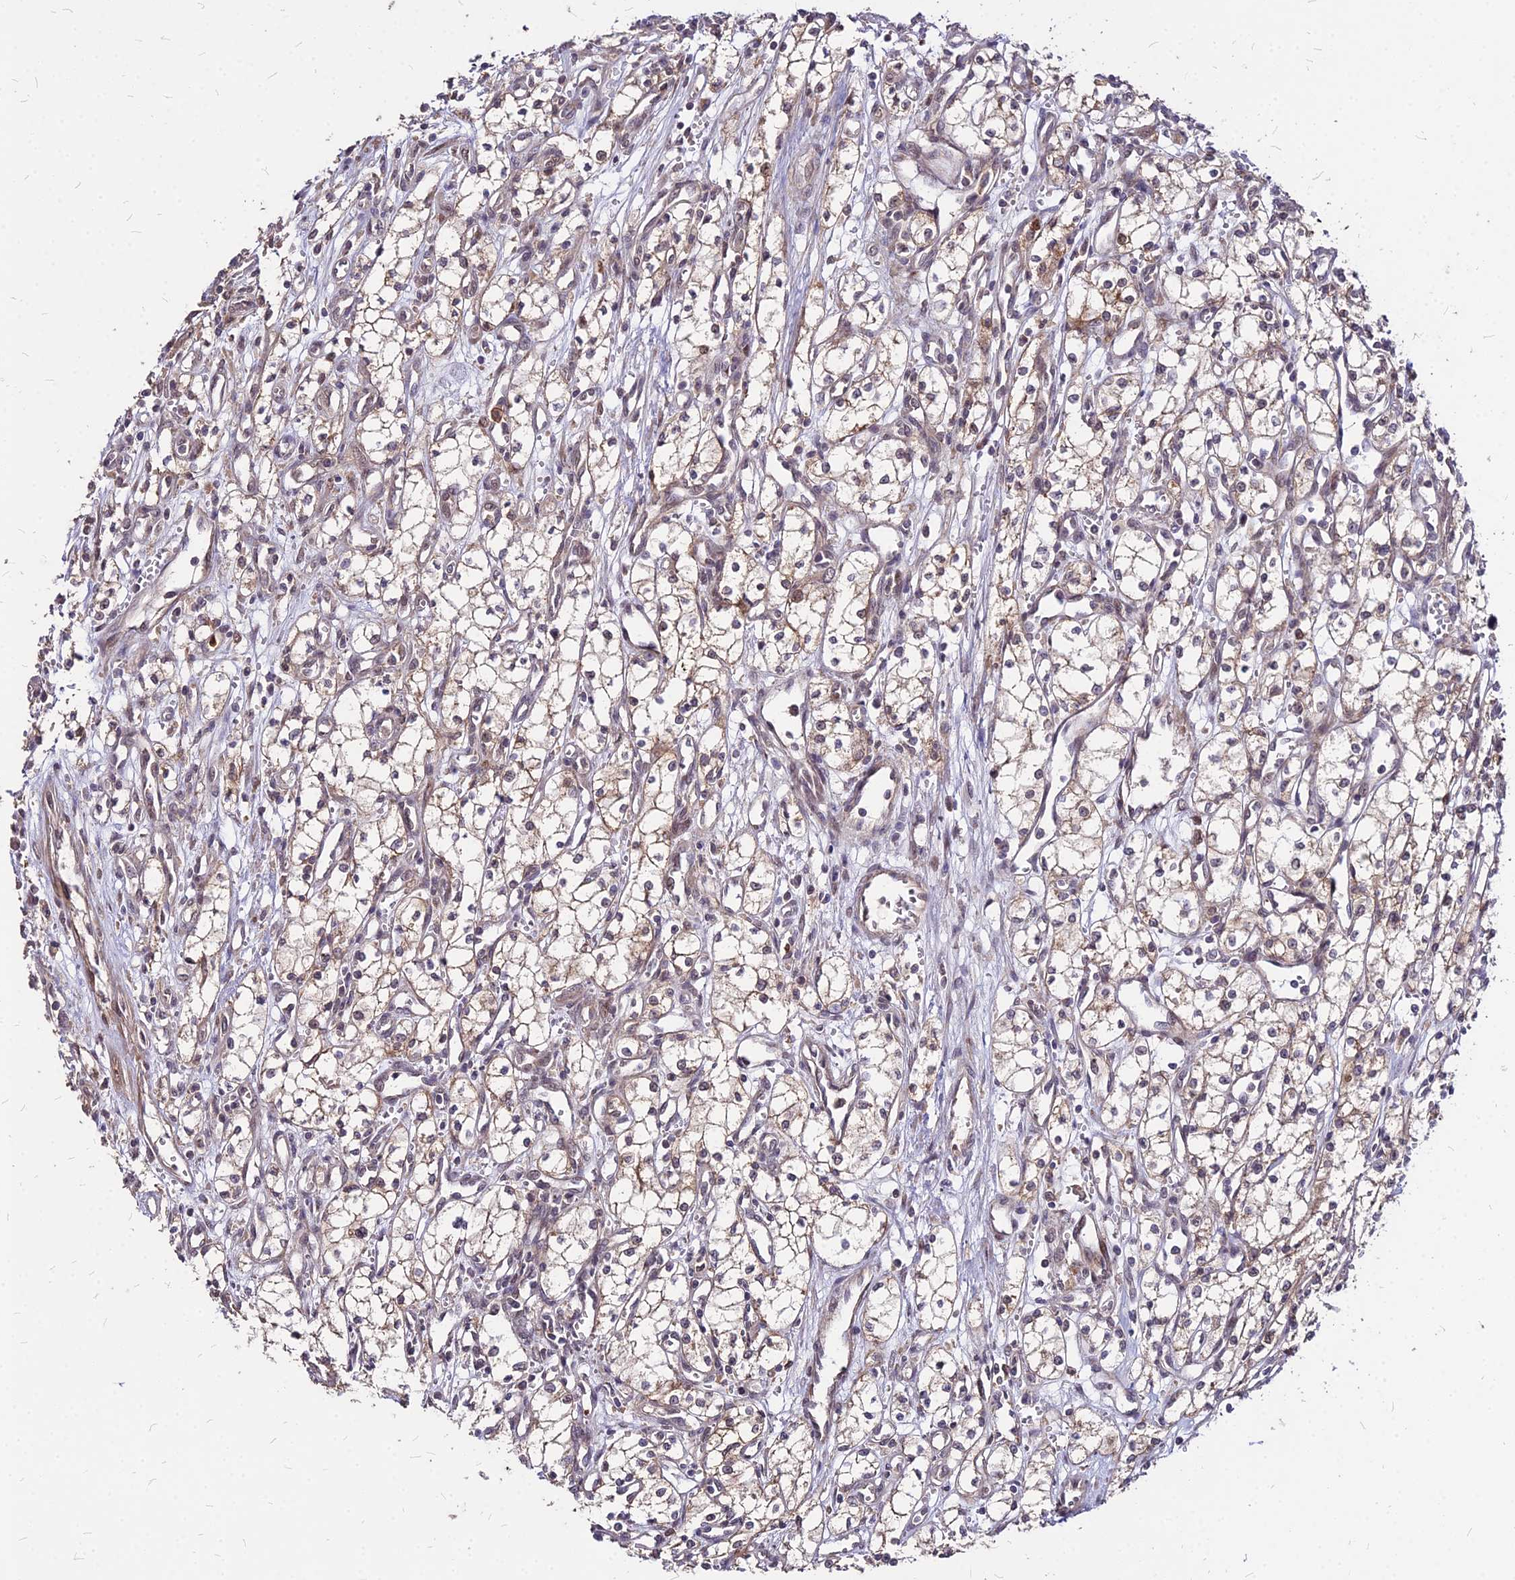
{"staining": {"intensity": "weak", "quantity": ">75%", "location": "cytoplasmic/membranous"}, "tissue": "renal cancer", "cell_type": "Tumor cells", "image_type": "cancer", "snomed": [{"axis": "morphology", "description": "Adenocarcinoma, NOS"}, {"axis": "topography", "description": "Kidney"}], "caption": "Brown immunohistochemical staining in human renal cancer shows weak cytoplasmic/membranous expression in about >75% of tumor cells.", "gene": "APBA3", "patient": {"sex": "male", "age": 59}}